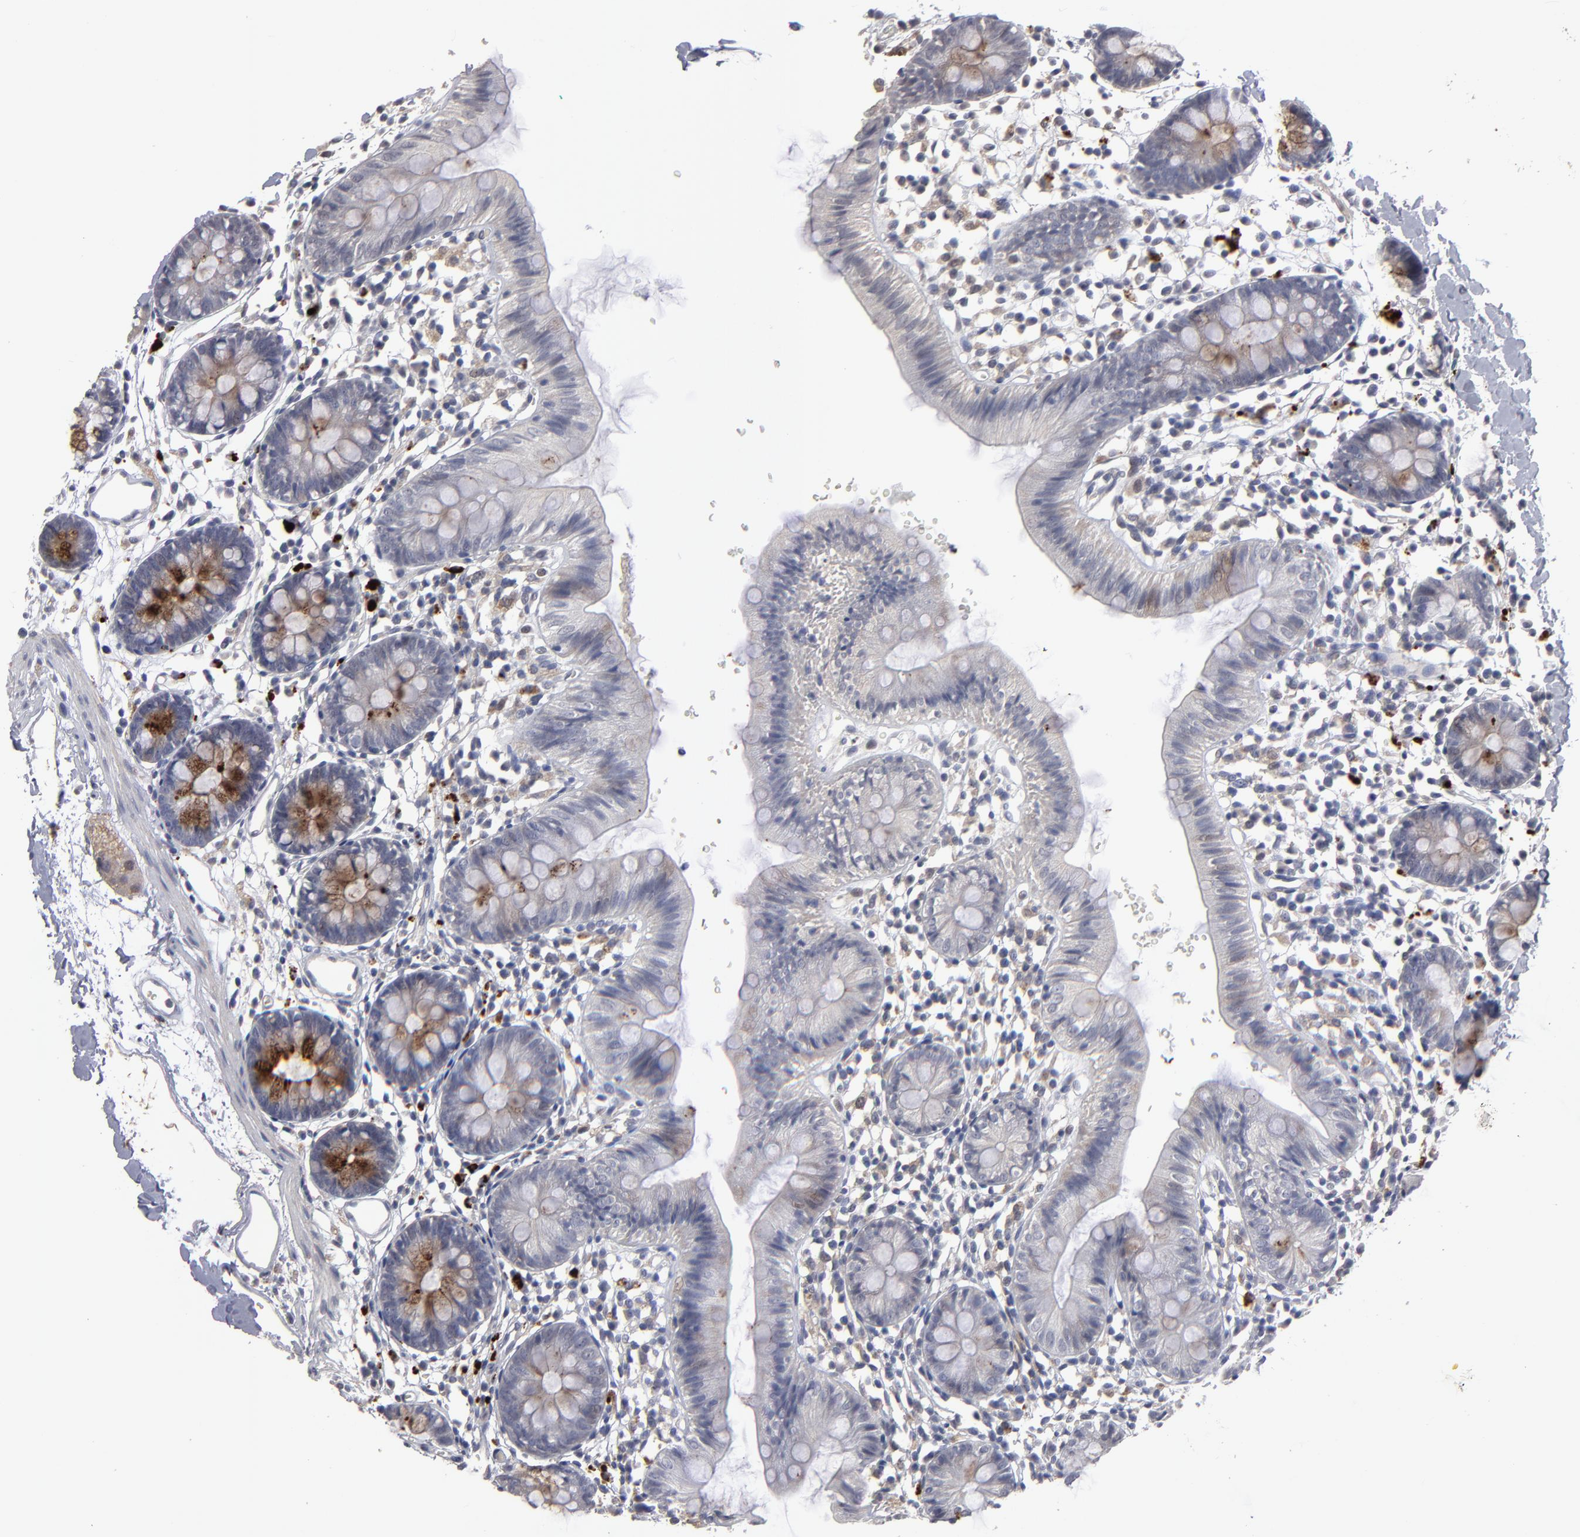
{"staining": {"intensity": "weak", "quantity": ">75%", "location": "cytoplasmic/membranous"}, "tissue": "colon", "cell_type": "Endothelial cells", "image_type": "normal", "snomed": [{"axis": "morphology", "description": "Normal tissue, NOS"}, {"axis": "topography", "description": "Colon"}], "caption": "An immunohistochemistry micrograph of unremarkable tissue is shown. Protein staining in brown shows weak cytoplasmic/membranous positivity in colon within endothelial cells.", "gene": "GPM6B", "patient": {"sex": "male", "age": 14}}